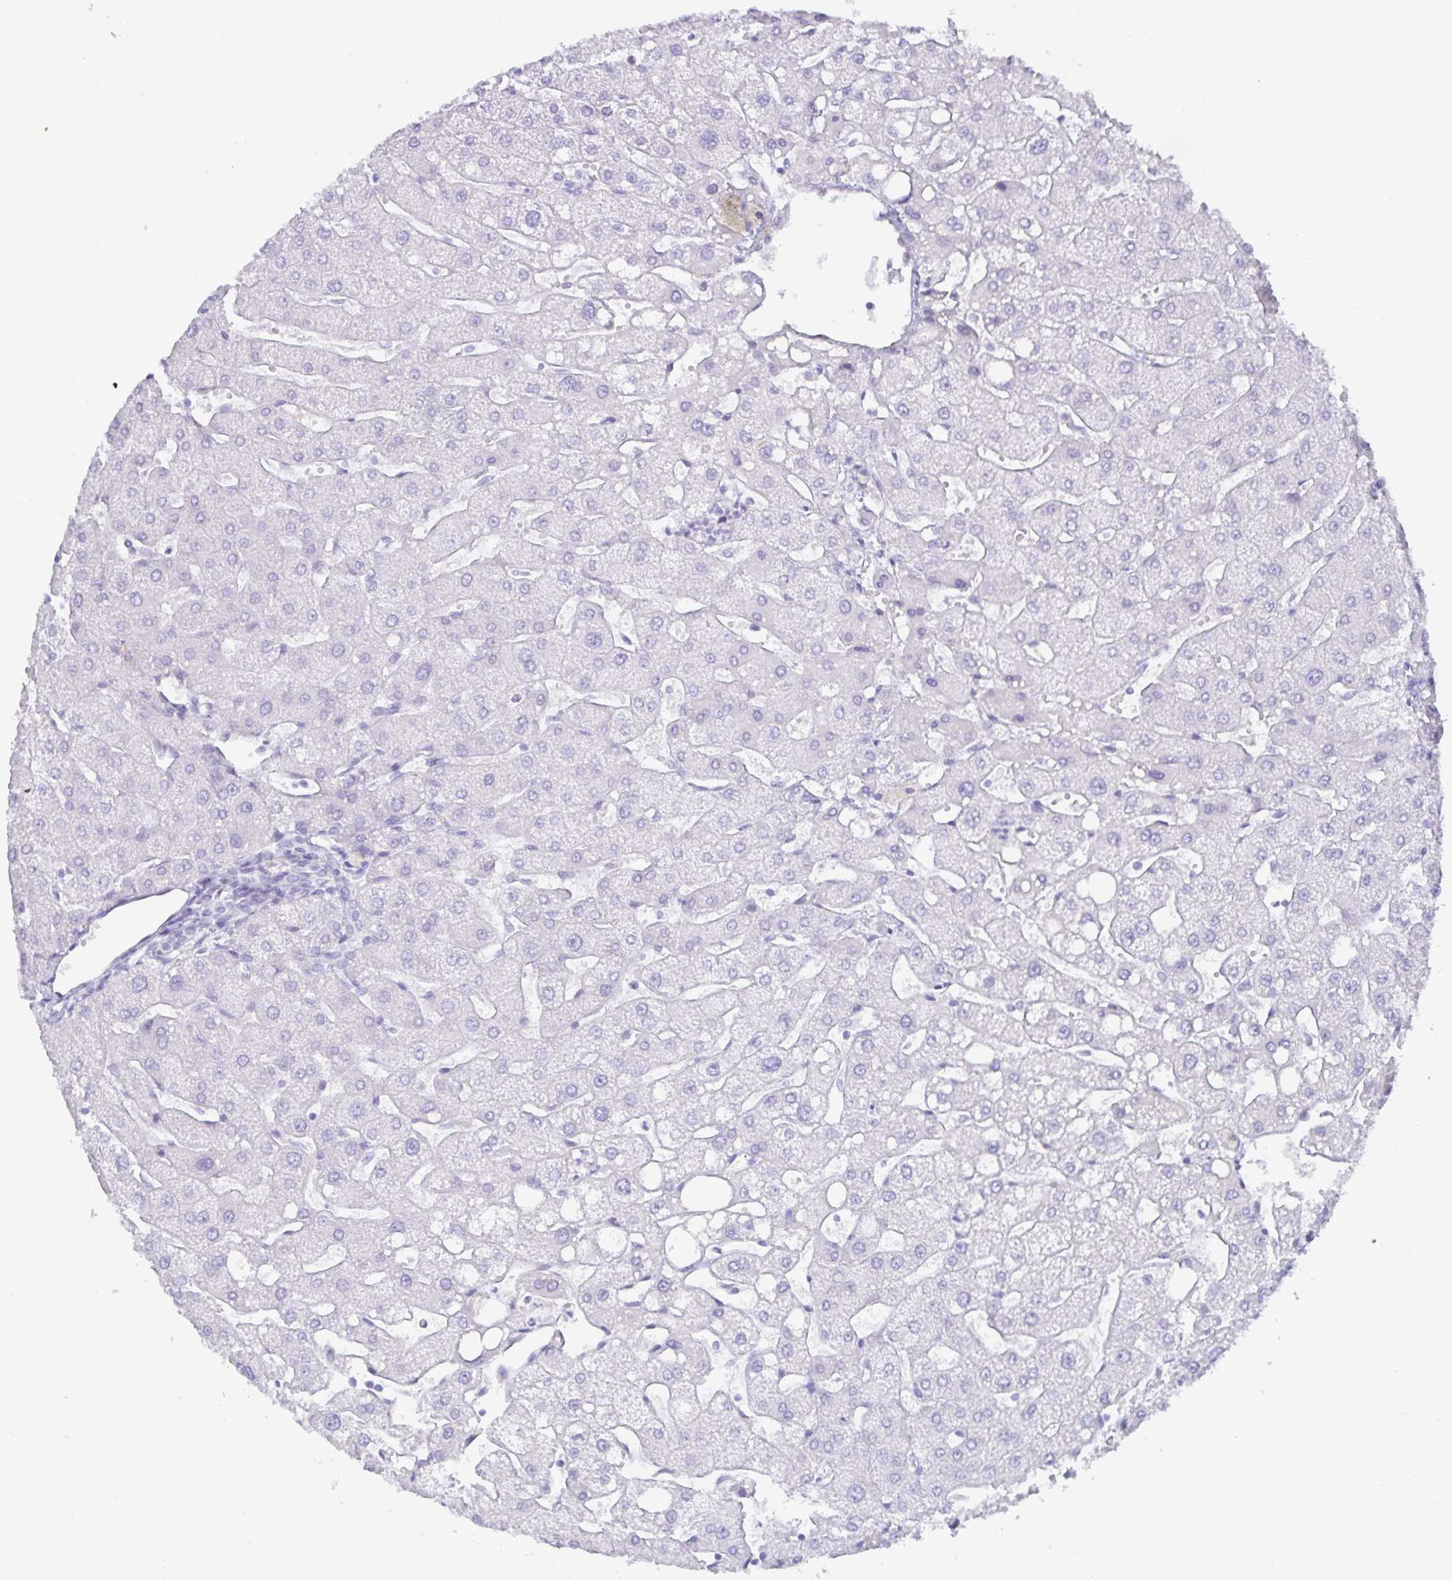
{"staining": {"intensity": "negative", "quantity": "none", "location": "none"}, "tissue": "liver", "cell_type": "Cholangiocytes", "image_type": "normal", "snomed": [{"axis": "morphology", "description": "Normal tissue, NOS"}, {"axis": "topography", "description": "Liver"}], "caption": "Immunohistochemistry (IHC) of normal human liver reveals no expression in cholangiocytes. (Stains: DAB IHC with hematoxylin counter stain, Microscopy: brightfield microscopy at high magnification).", "gene": "SPAG4", "patient": {"sex": "male", "age": 67}}